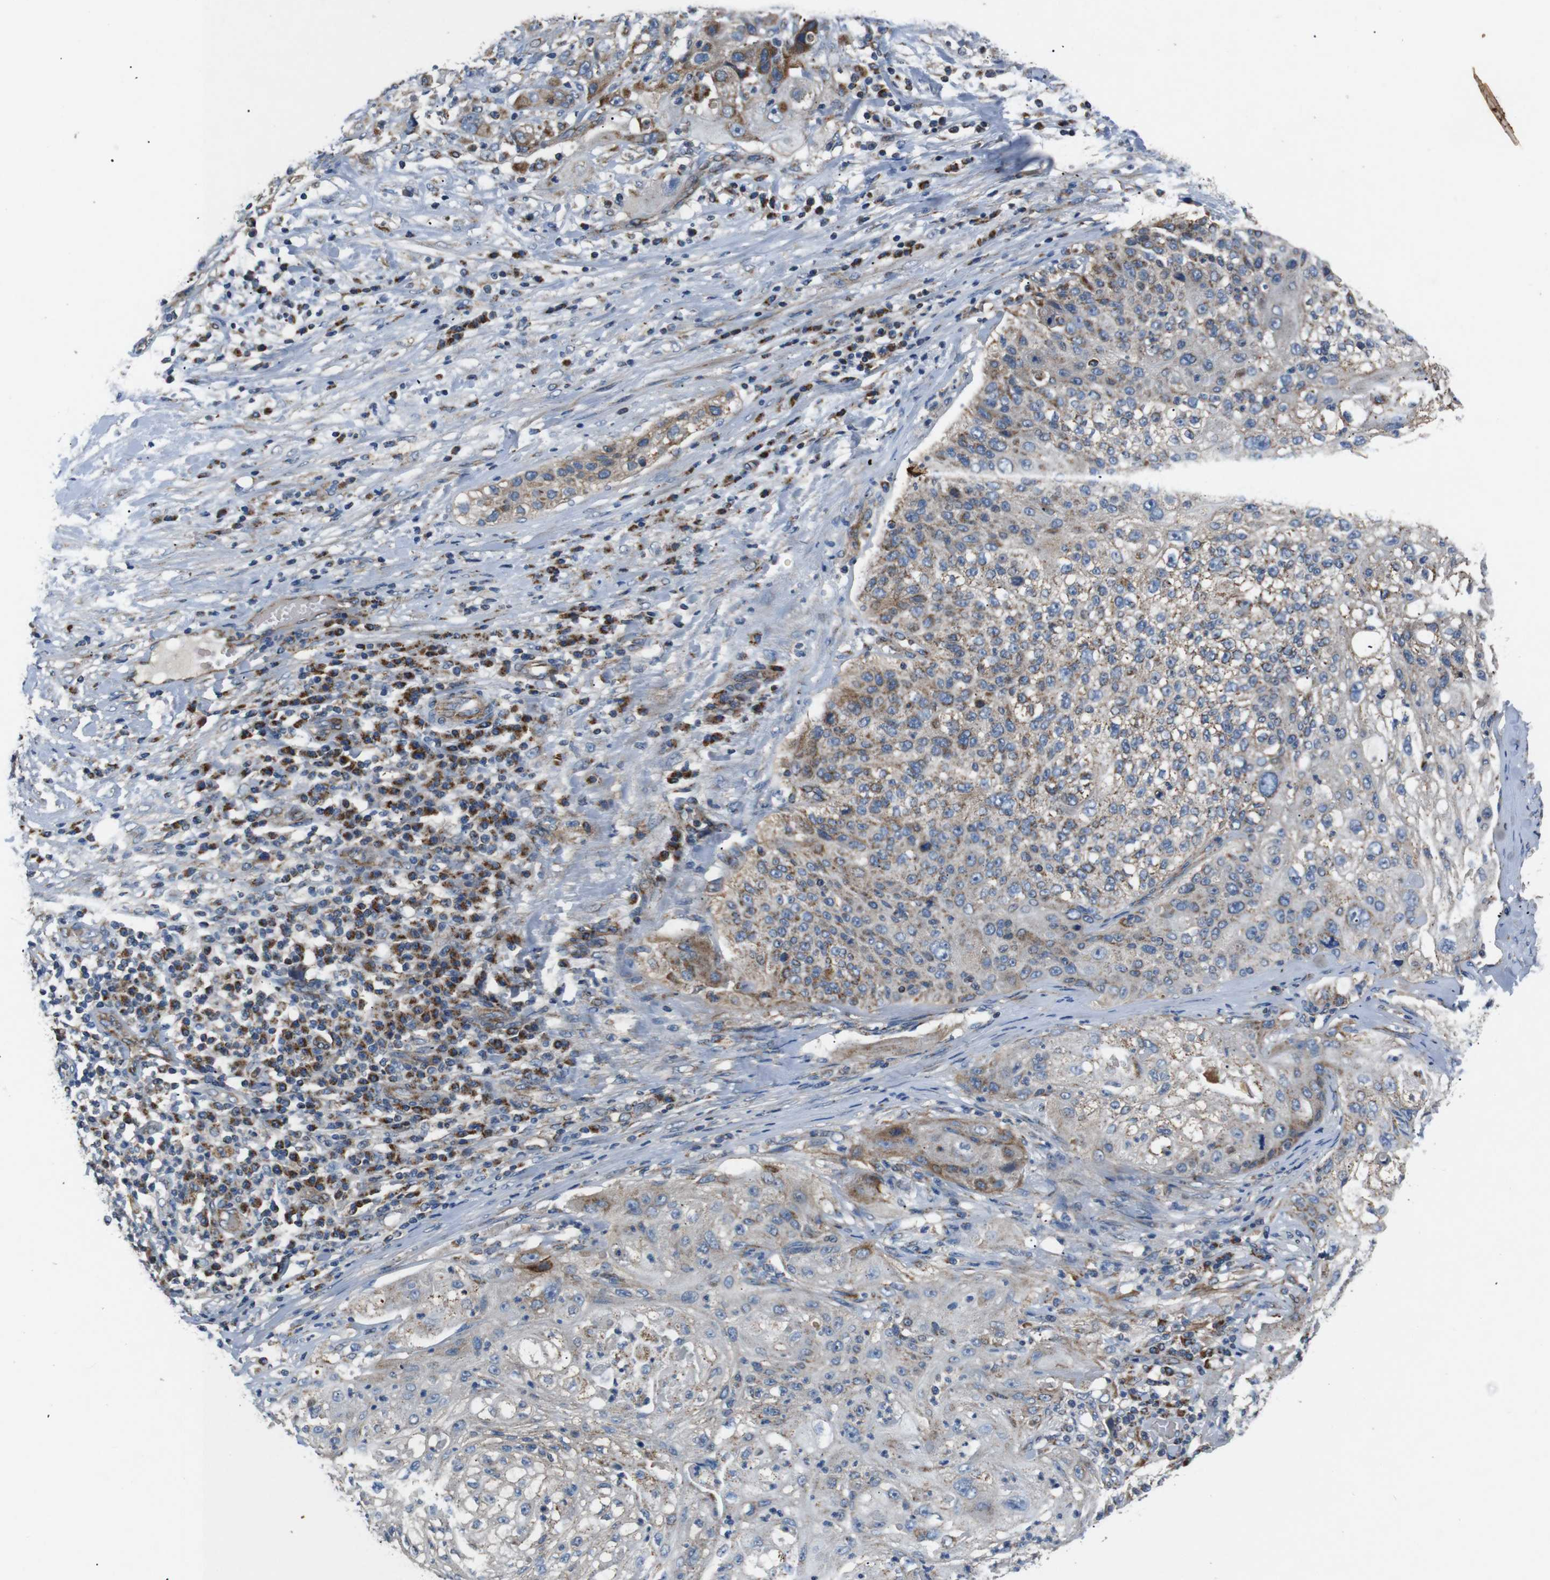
{"staining": {"intensity": "moderate", "quantity": "<25%", "location": "cytoplasmic/membranous"}, "tissue": "lung cancer", "cell_type": "Tumor cells", "image_type": "cancer", "snomed": [{"axis": "morphology", "description": "Inflammation, NOS"}, {"axis": "morphology", "description": "Squamous cell carcinoma, NOS"}, {"axis": "topography", "description": "Lymph node"}, {"axis": "topography", "description": "Soft tissue"}, {"axis": "topography", "description": "Lung"}], "caption": "DAB immunohistochemical staining of lung squamous cell carcinoma demonstrates moderate cytoplasmic/membranous protein expression in about <25% of tumor cells.", "gene": "NETO2", "patient": {"sex": "male", "age": 66}}